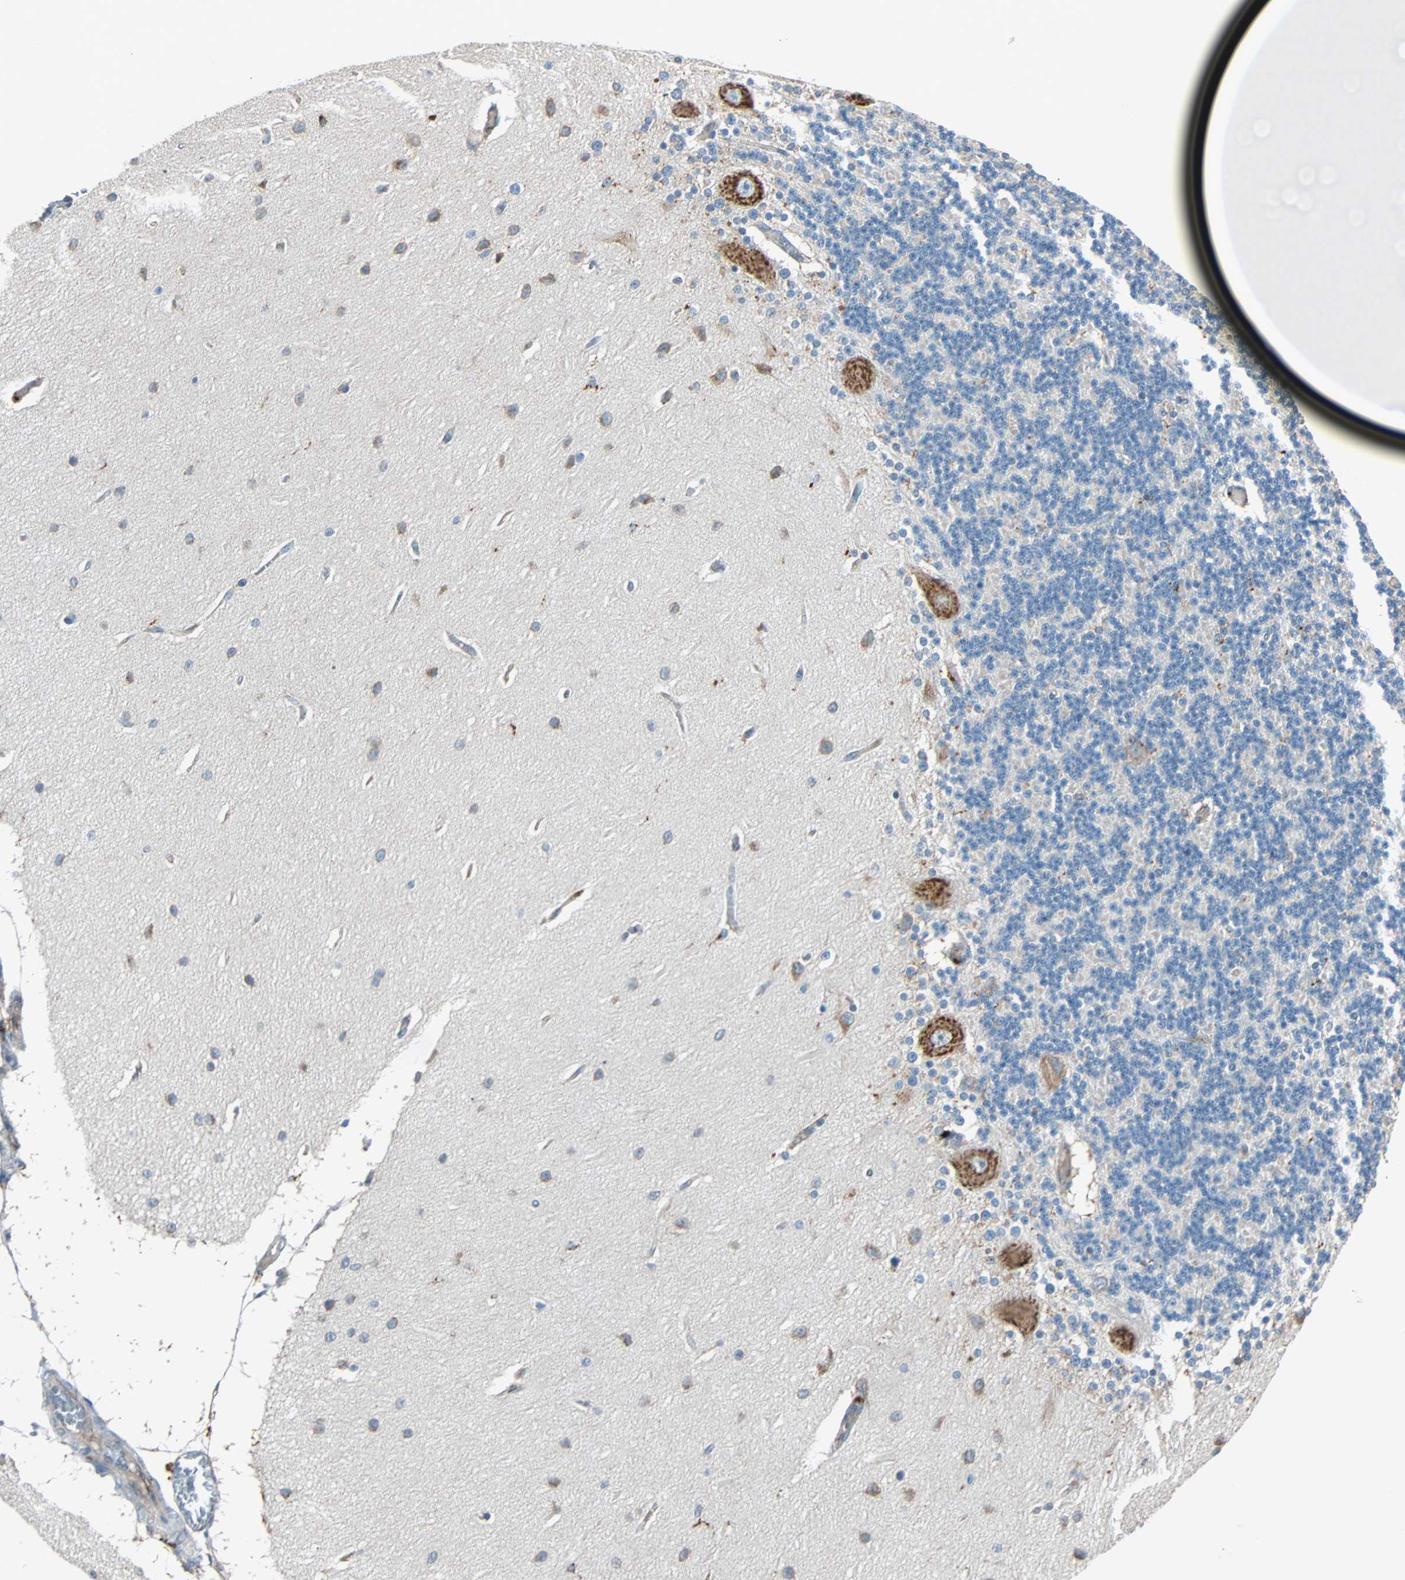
{"staining": {"intensity": "negative", "quantity": "none", "location": "none"}, "tissue": "cerebellum", "cell_type": "Cells in granular layer", "image_type": "normal", "snomed": [{"axis": "morphology", "description": "Normal tissue, NOS"}, {"axis": "topography", "description": "Cerebellum"}], "caption": "IHC micrograph of unremarkable human cerebellum stained for a protein (brown), which demonstrates no positivity in cells in granular layer.", "gene": "PHYH", "patient": {"sex": "female", "age": 54}}